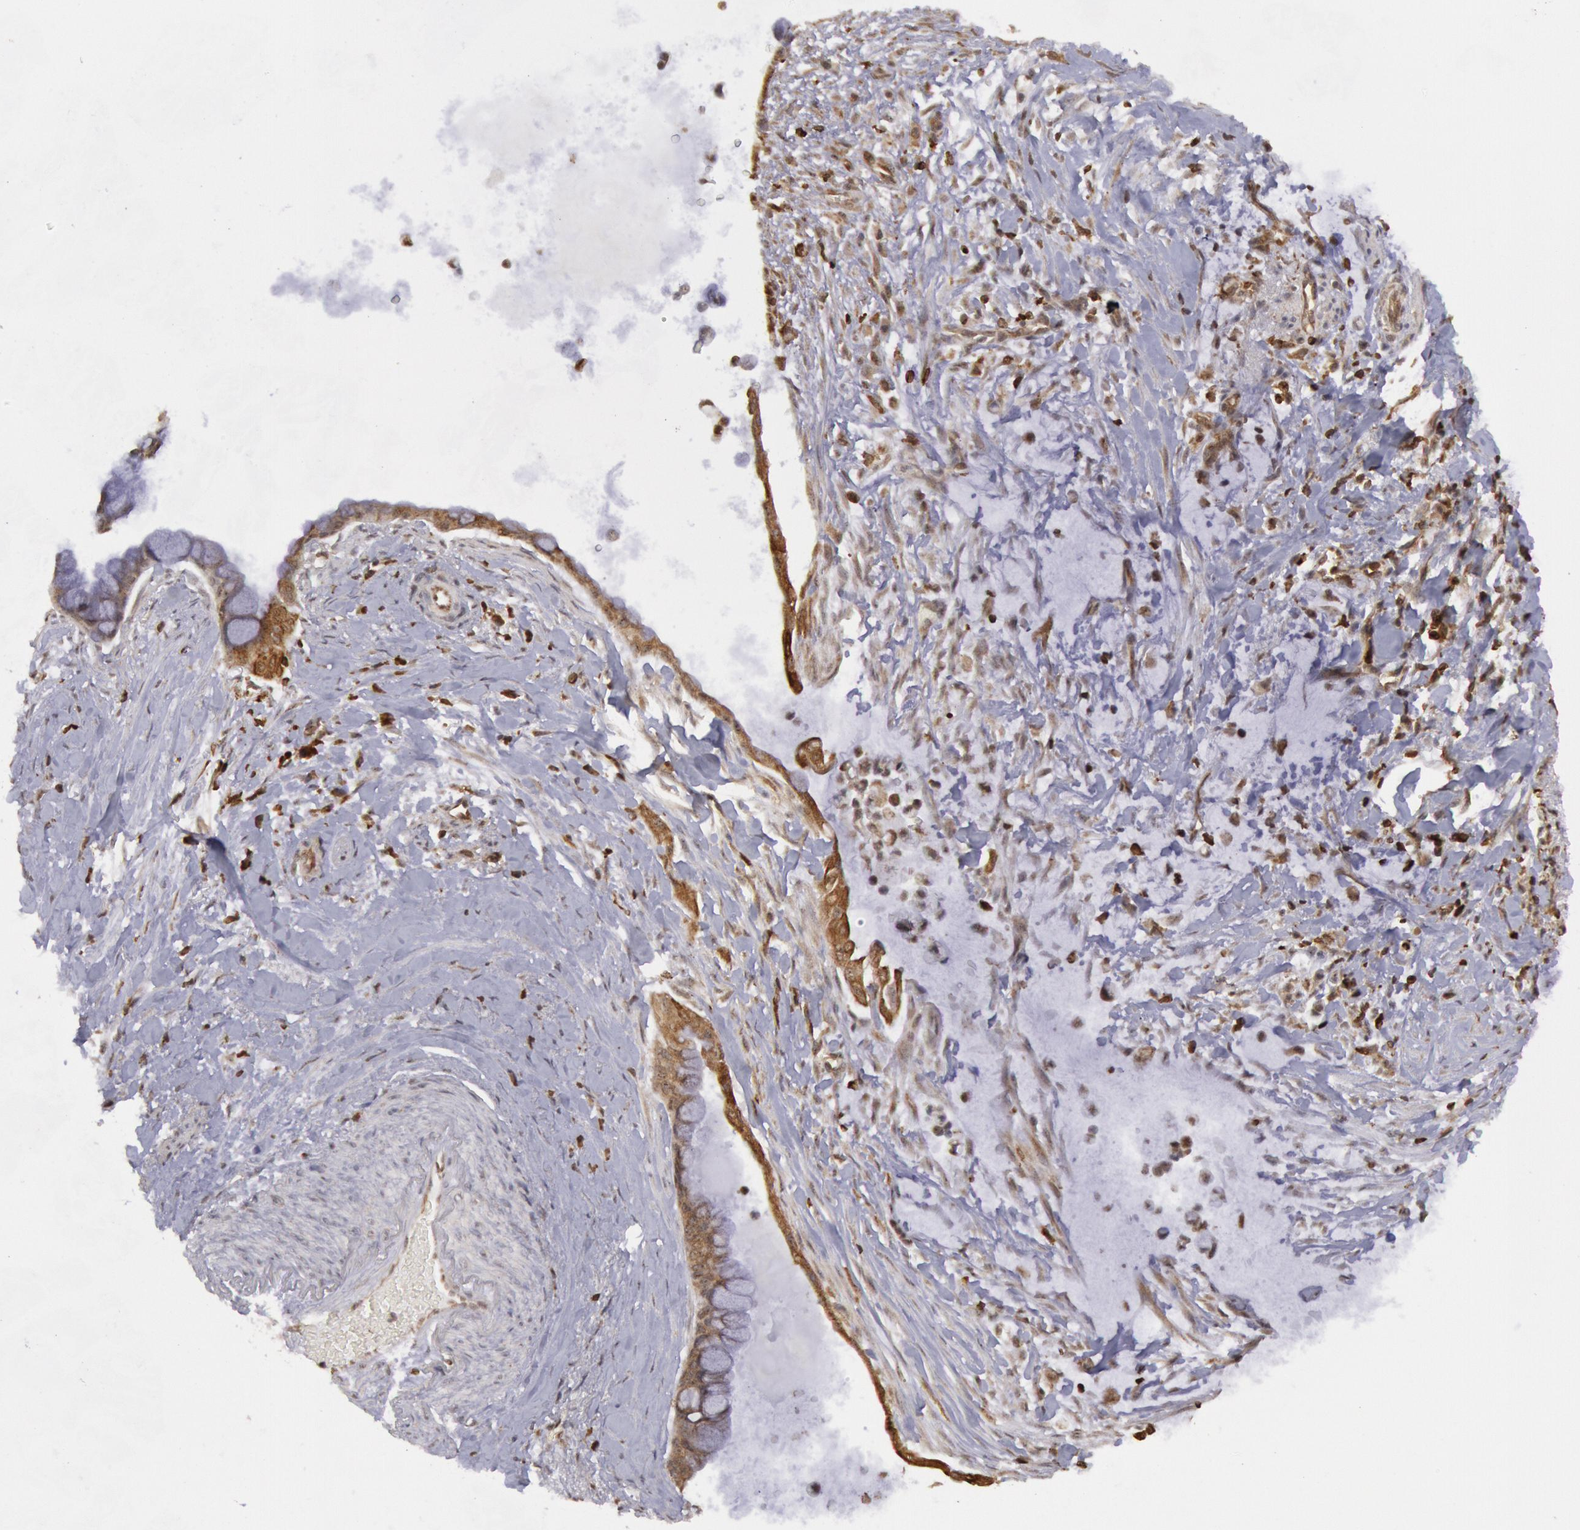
{"staining": {"intensity": "weak", "quantity": "<25%", "location": "cytoplasmic/membranous"}, "tissue": "pancreatic cancer", "cell_type": "Tumor cells", "image_type": "cancer", "snomed": [{"axis": "morphology", "description": "Adenocarcinoma, NOS"}, {"axis": "topography", "description": "Pancreas"}], "caption": "Immunohistochemistry (IHC) image of human pancreatic adenocarcinoma stained for a protein (brown), which shows no staining in tumor cells.", "gene": "TAP2", "patient": {"sex": "male", "age": 59}}